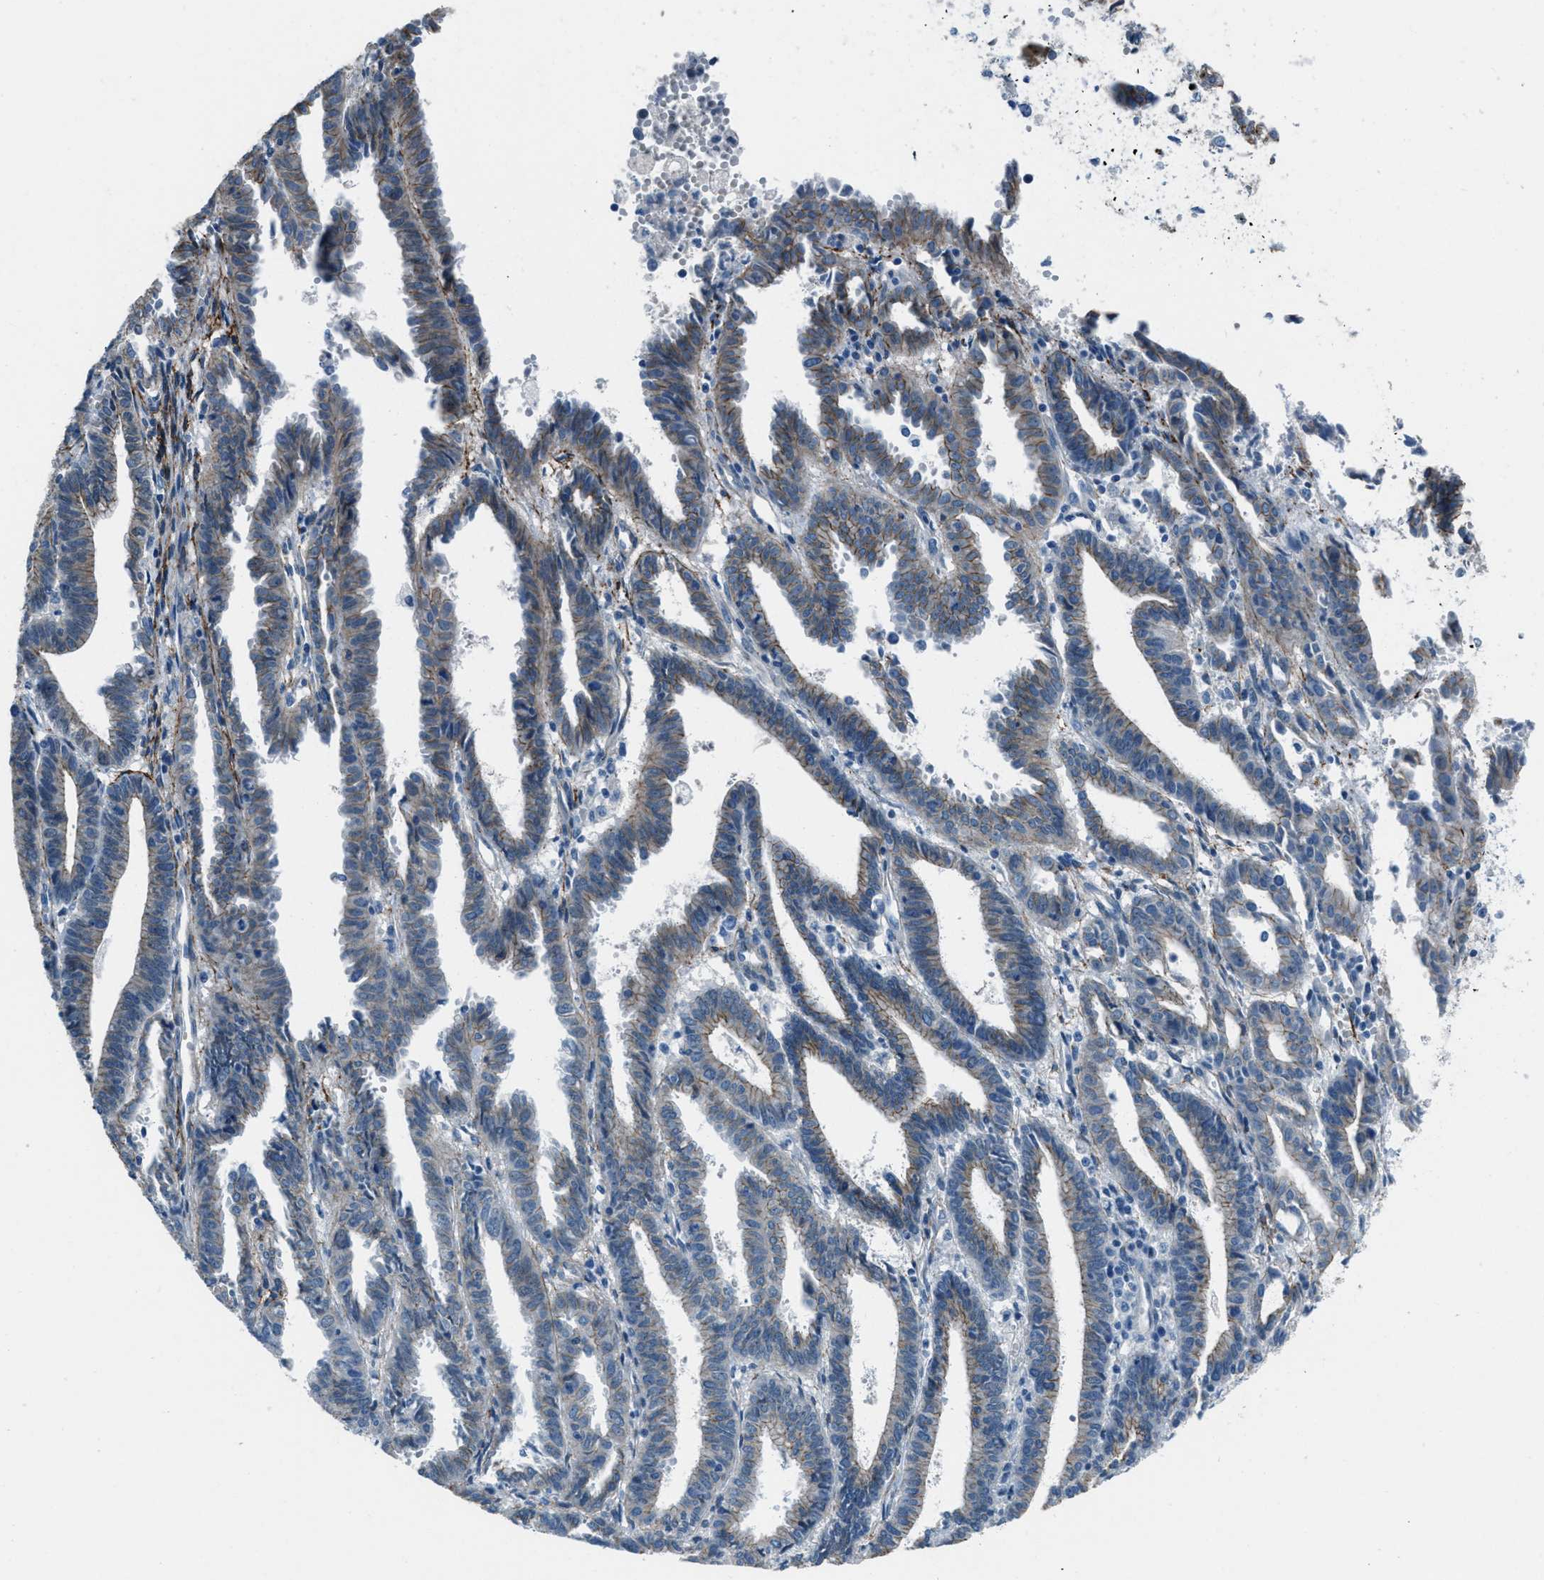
{"staining": {"intensity": "weak", "quantity": "<25%", "location": "cytoplasmic/membranous"}, "tissue": "endometrial cancer", "cell_type": "Tumor cells", "image_type": "cancer", "snomed": [{"axis": "morphology", "description": "Adenocarcinoma, NOS"}, {"axis": "topography", "description": "Uterus"}], "caption": "An image of endometrial cancer stained for a protein exhibits no brown staining in tumor cells.", "gene": "FBN1", "patient": {"sex": "female", "age": 83}}